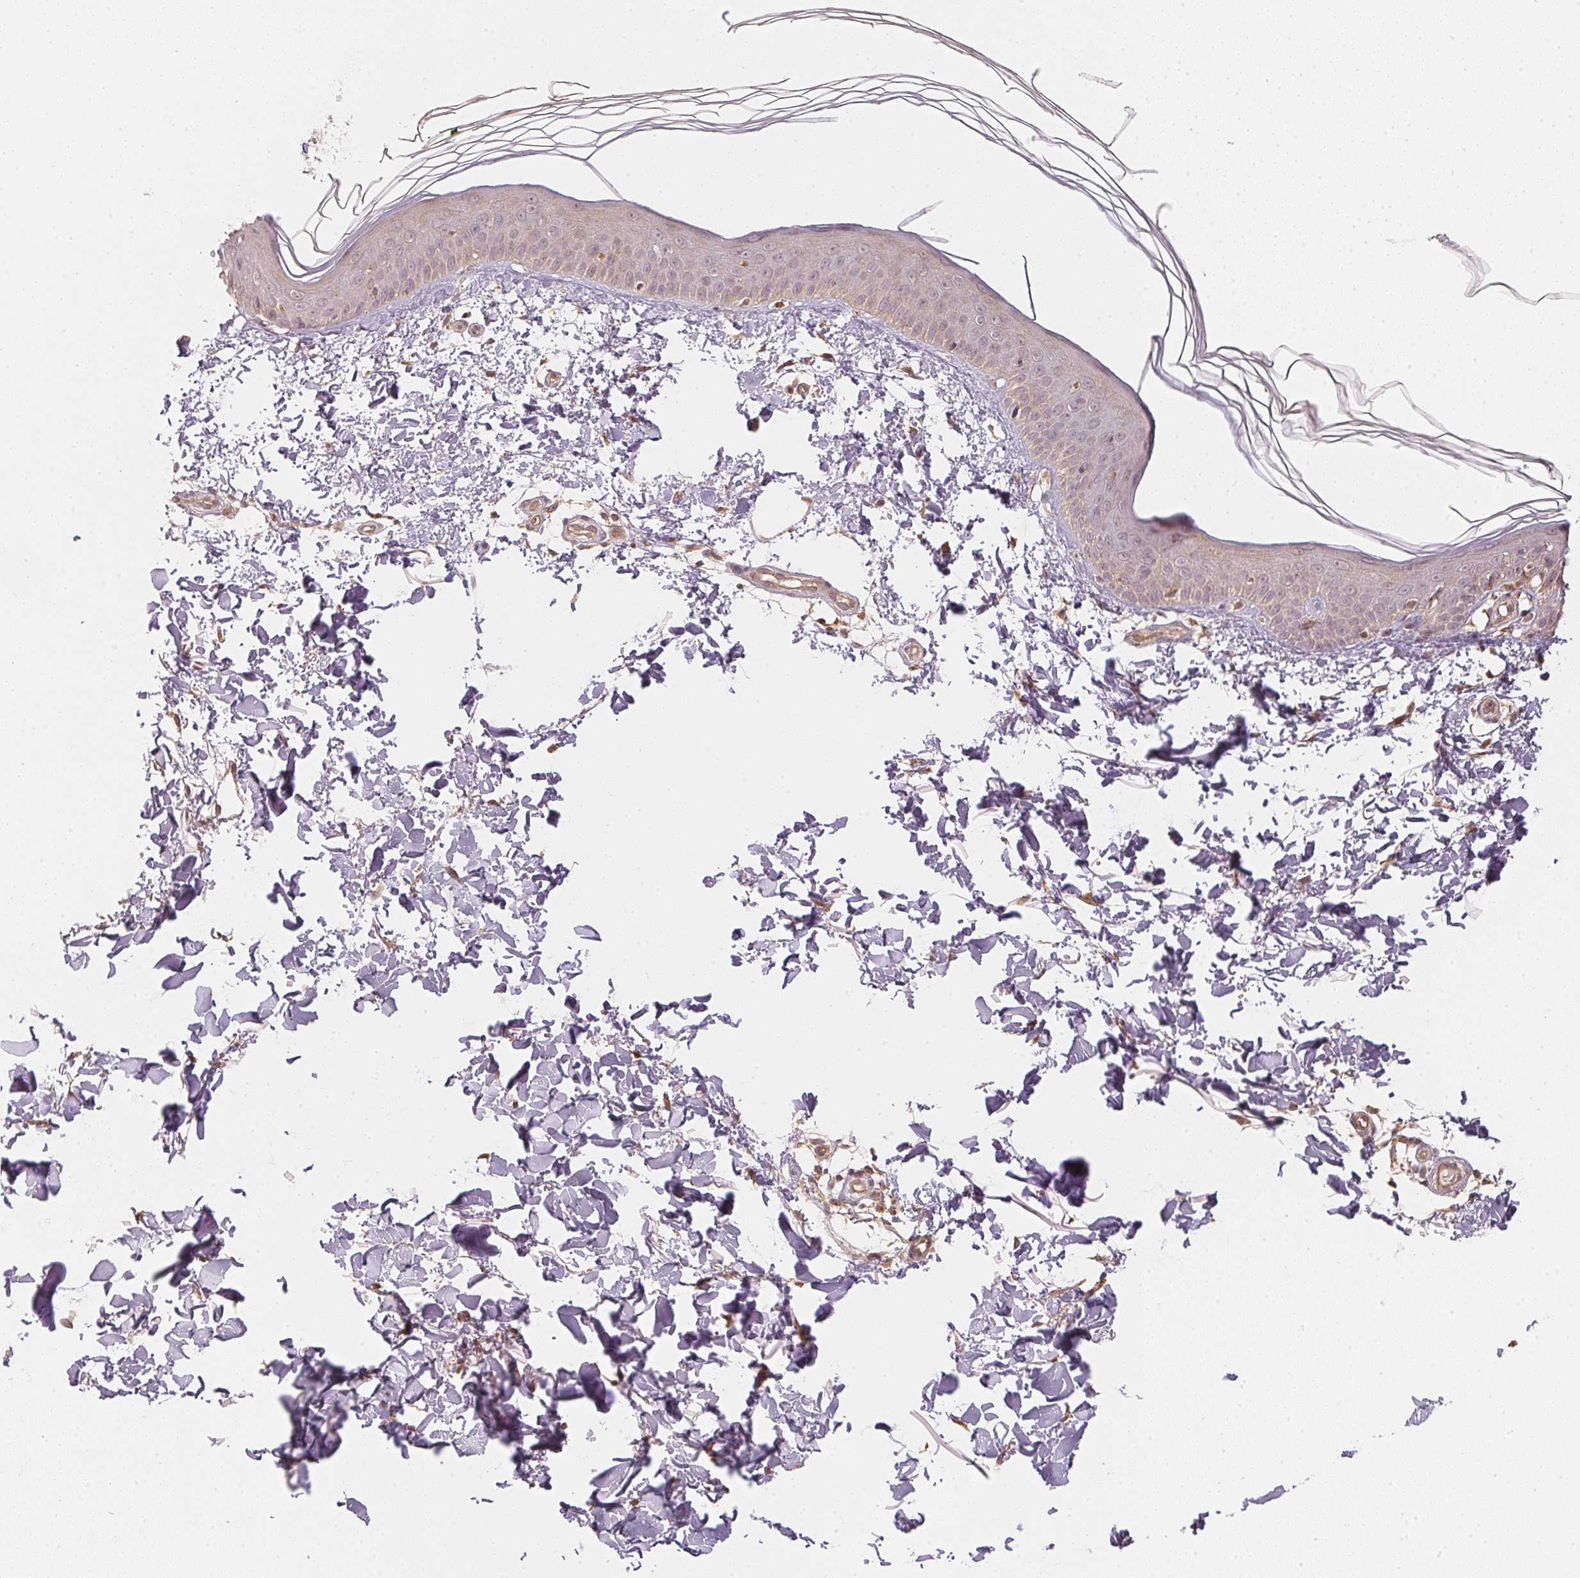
{"staining": {"intensity": "moderate", "quantity": "<25%", "location": "cytoplasmic/membranous"}, "tissue": "skin", "cell_type": "Fibroblasts", "image_type": "normal", "snomed": [{"axis": "morphology", "description": "Normal tissue, NOS"}, {"axis": "topography", "description": "Skin"}], "caption": "Immunohistochemical staining of unremarkable skin reveals moderate cytoplasmic/membranous protein expression in approximately <25% of fibroblasts.", "gene": "WDR54", "patient": {"sex": "female", "age": 62}}